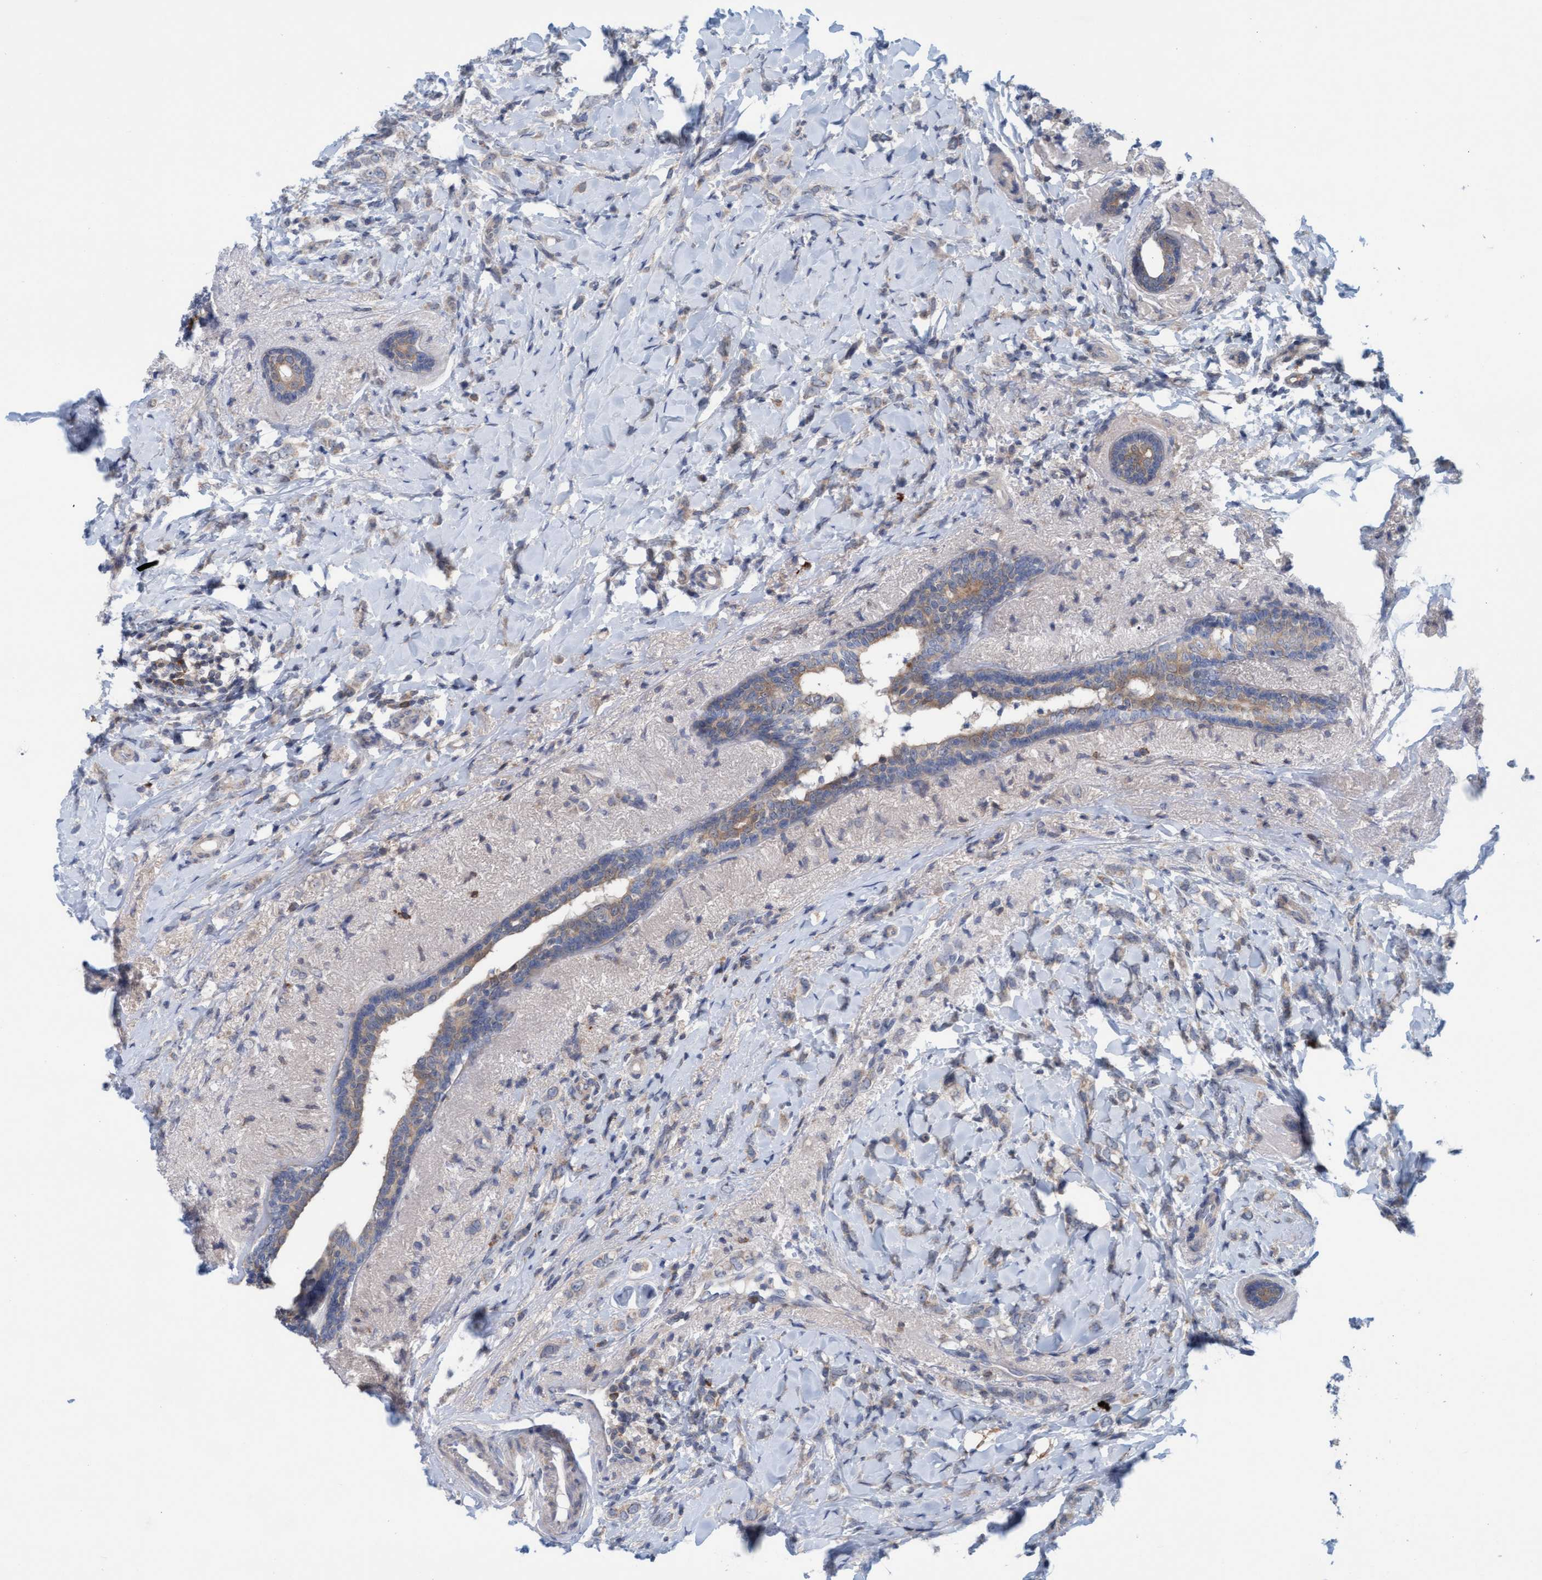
{"staining": {"intensity": "negative", "quantity": "none", "location": "none"}, "tissue": "breast cancer", "cell_type": "Tumor cells", "image_type": "cancer", "snomed": [{"axis": "morphology", "description": "Normal tissue, NOS"}, {"axis": "morphology", "description": "Lobular carcinoma"}, {"axis": "topography", "description": "Breast"}], "caption": "This is a micrograph of immunohistochemistry staining of breast cancer, which shows no positivity in tumor cells. Nuclei are stained in blue.", "gene": "KLHL25", "patient": {"sex": "female", "age": 47}}